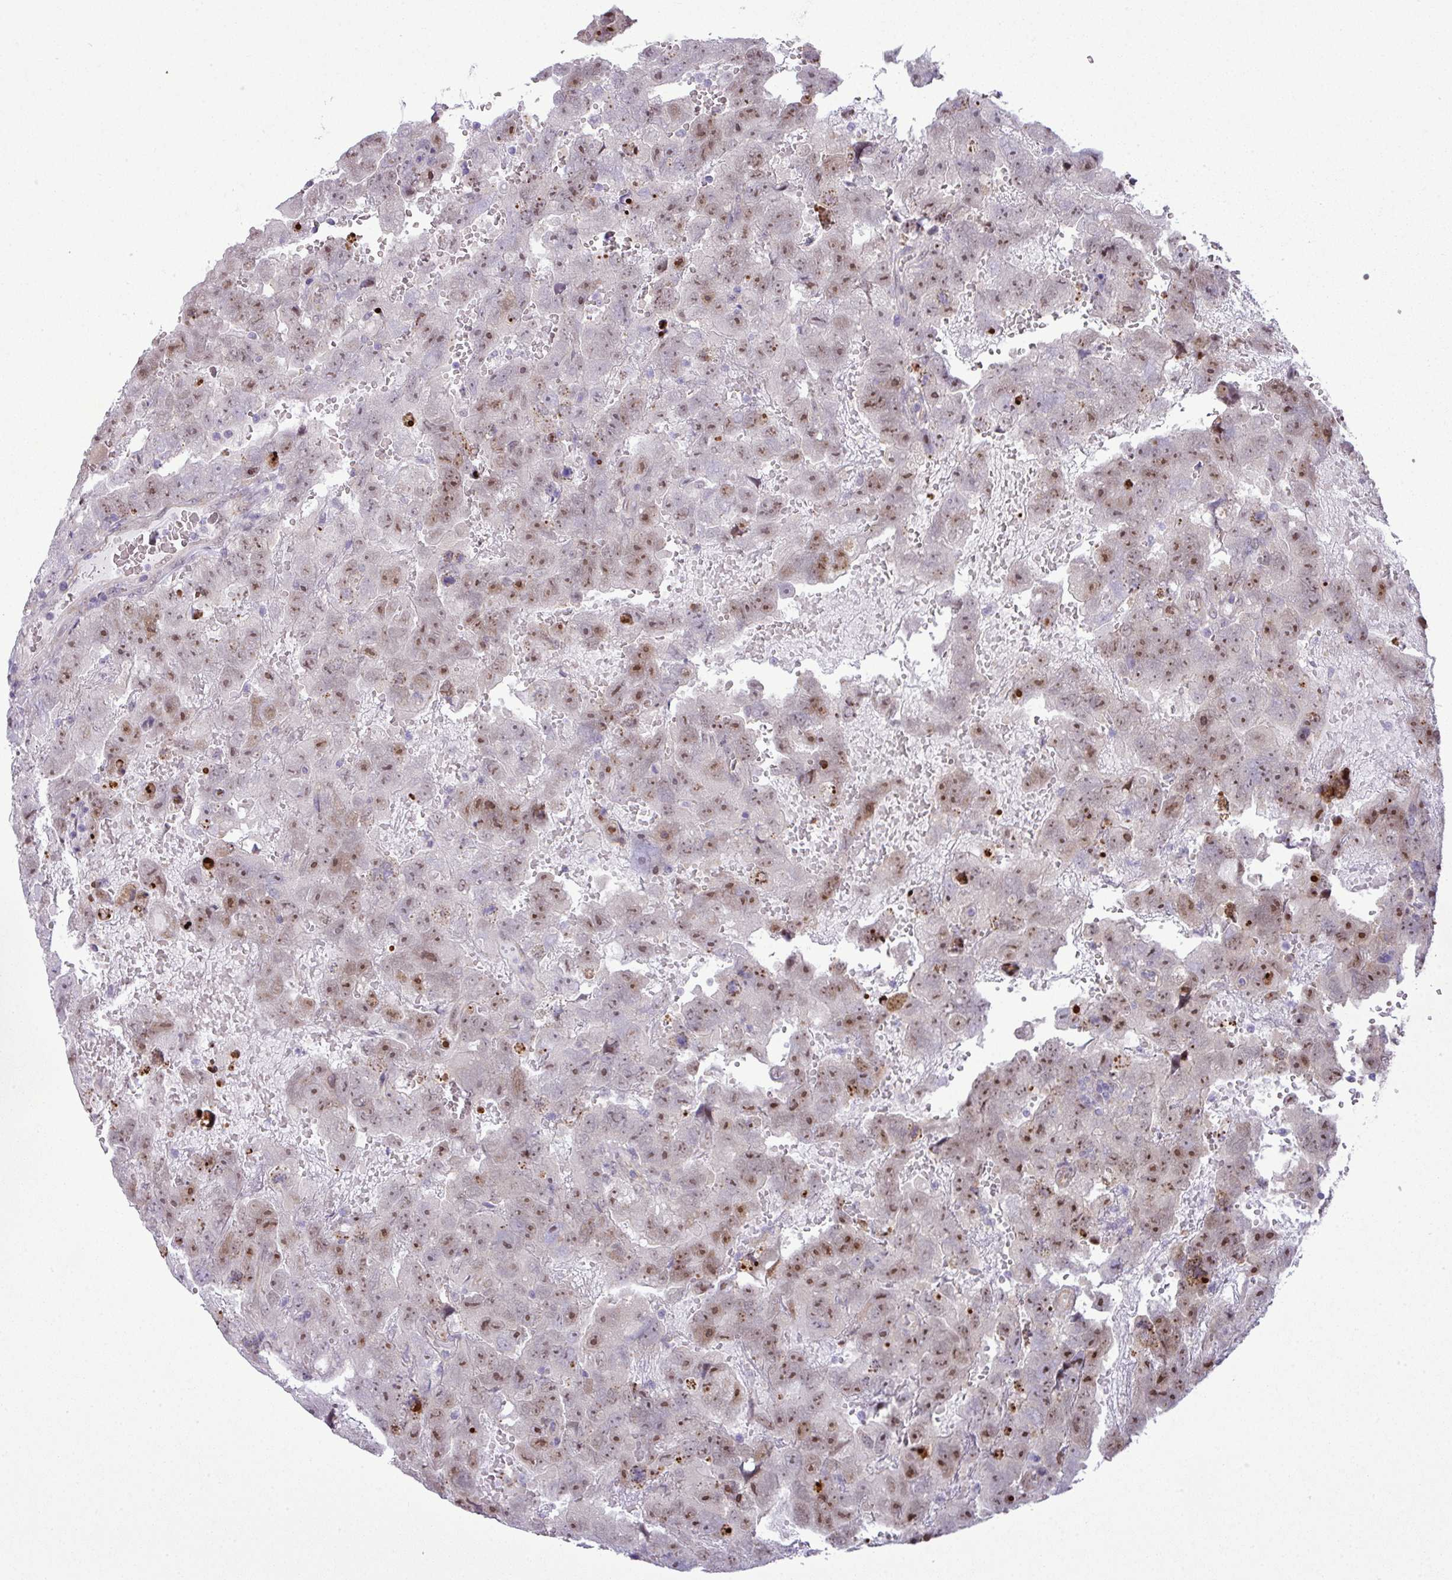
{"staining": {"intensity": "moderate", "quantity": ">75%", "location": "nuclear"}, "tissue": "testis cancer", "cell_type": "Tumor cells", "image_type": "cancer", "snomed": [{"axis": "morphology", "description": "Carcinoma, Embryonal, NOS"}, {"axis": "topography", "description": "Testis"}], "caption": "Brown immunohistochemical staining in testis cancer shows moderate nuclear staining in about >75% of tumor cells. The staining was performed using DAB (3,3'-diaminobenzidine), with brown indicating positive protein expression. Nuclei are stained blue with hematoxylin.", "gene": "MAK16", "patient": {"sex": "male", "age": 45}}